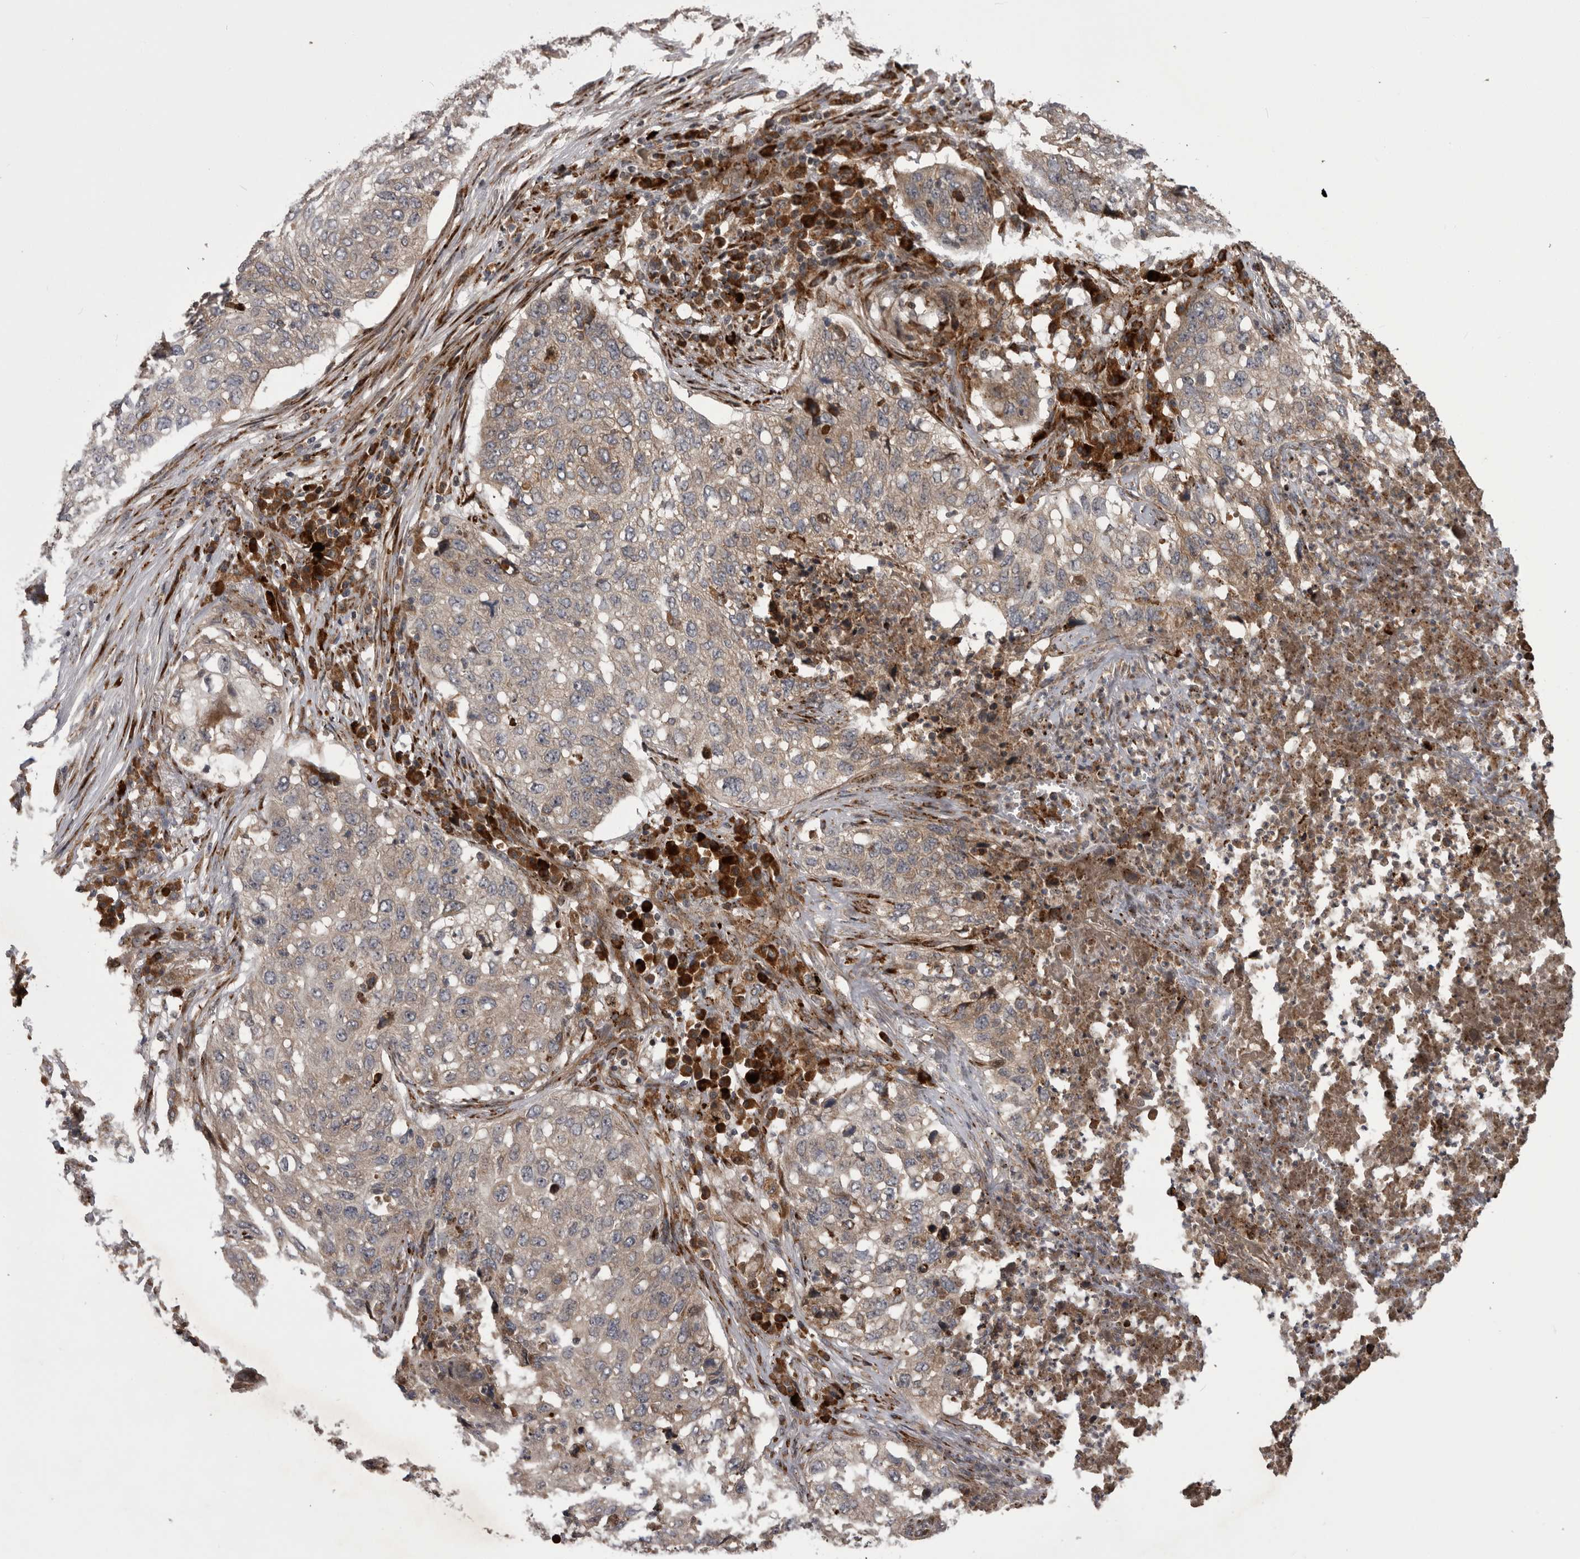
{"staining": {"intensity": "weak", "quantity": "<25%", "location": "cytoplasmic/membranous"}, "tissue": "lung cancer", "cell_type": "Tumor cells", "image_type": "cancer", "snomed": [{"axis": "morphology", "description": "Squamous cell carcinoma, NOS"}, {"axis": "topography", "description": "Lung"}], "caption": "Immunohistochemical staining of human lung squamous cell carcinoma displays no significant expression in tumor cells.", "gene": "RAB3GAP2", "patient": {"sex": "female", "age": 63}}